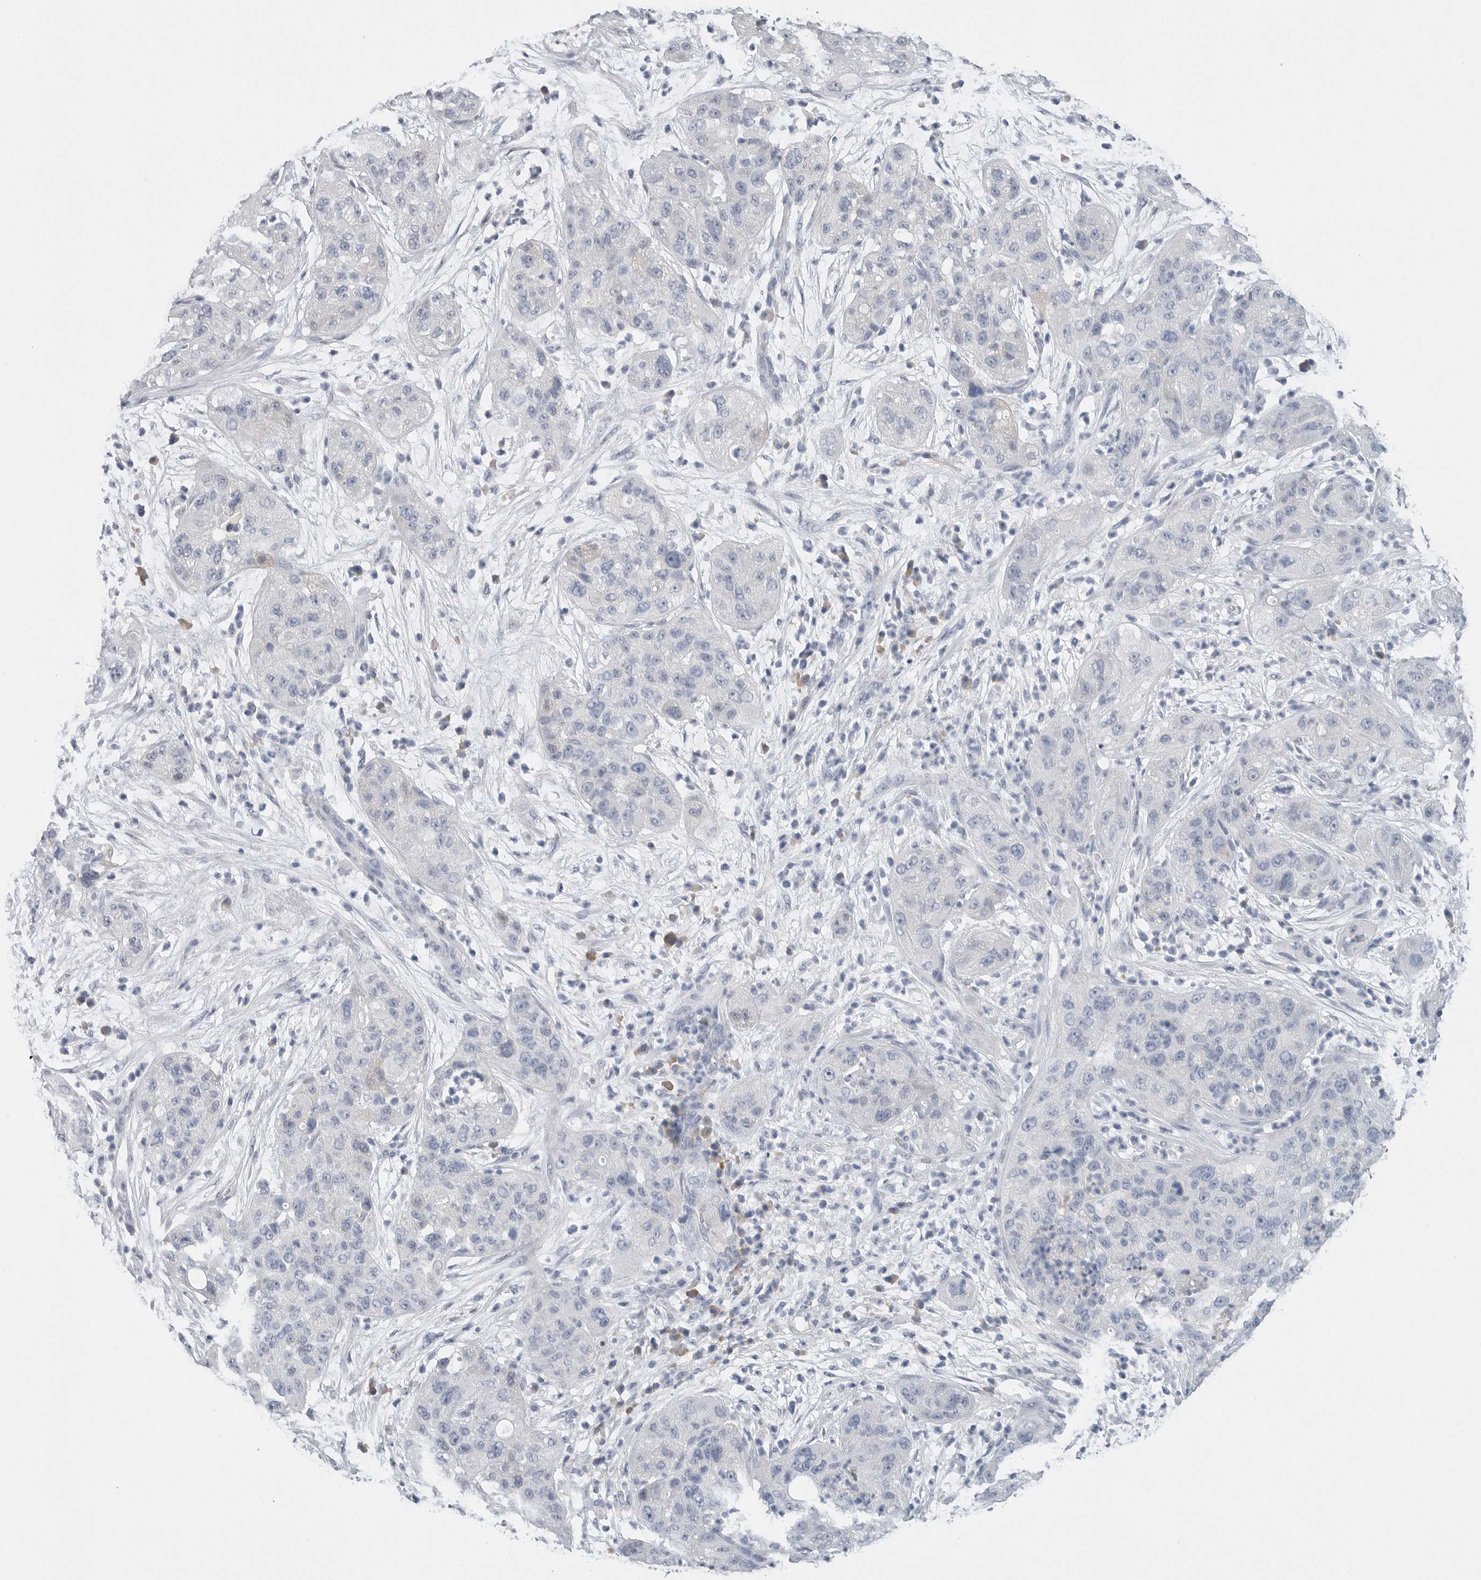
{"staining": {"intensity": "negative", "quantity": "none", "location": "none"}, "tissue": "pancreatic cancer", "cell_type": "Tumor cells", "image_type": "cancer", "snomed": [{"axis": "morphology", "description": "Adenocarcinoma, NOS"}, {"axis": "topography", "description": "Pancreas"}], "caption": "Tumor cells are negative for brown protein staining in pancreatic cancer (adenocarcinoma). Nuclei are stained in blue.", "gene": "FABP6", "patient": {"sex": "female", "age": 78}}